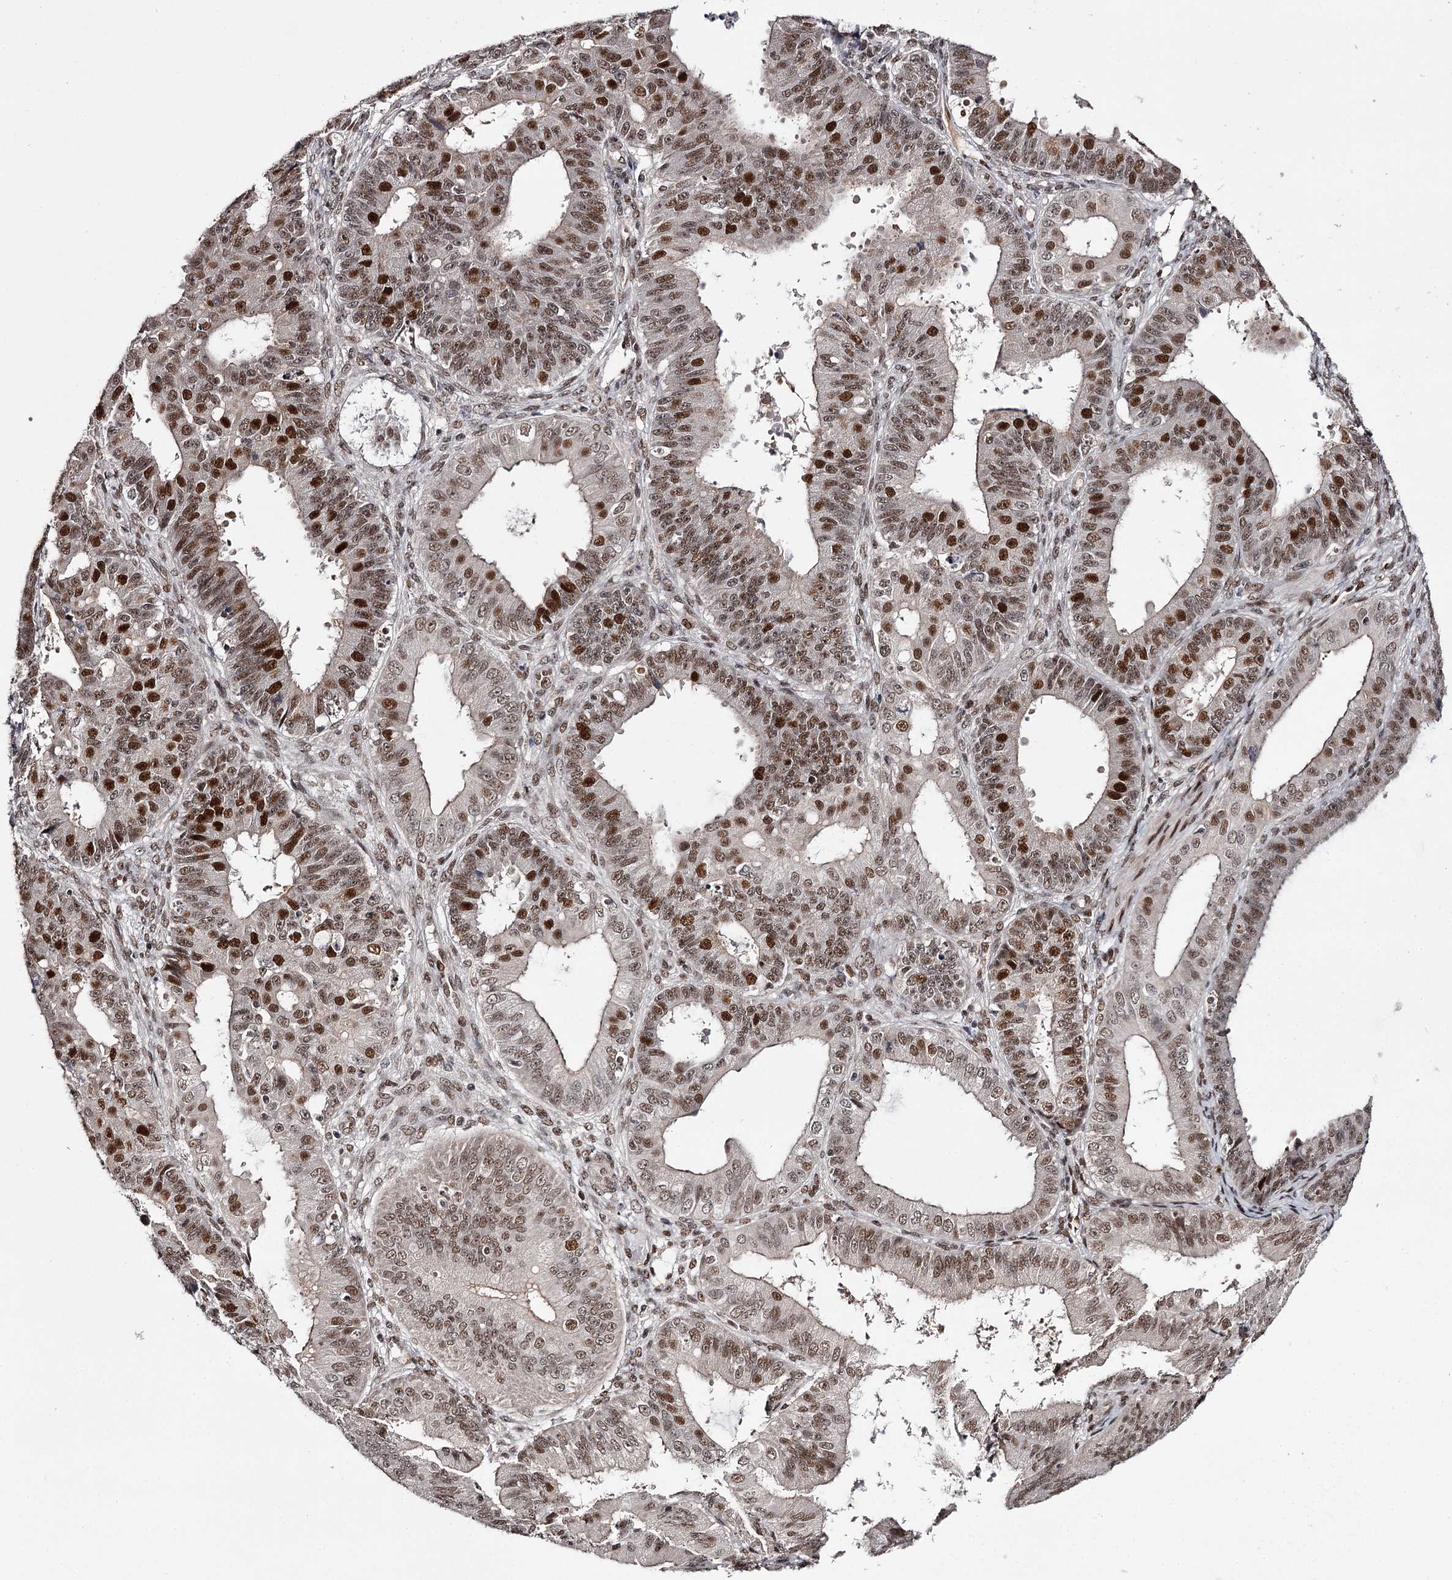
{"staining": {"intensity": "strong", "quantity": ">75%", "location": "nuclear"}, "tissue": "ovarian cancer", "cell_type": "Tumor cells", "image_type": "cancer", "snomed": [{"axis": "morphology", "description": "Carcinoma, endometroid"}, {"axis": "topography", "description": "Appendix"}, {"axis": "topography", "description": "Ovary"}], "caption": "Ovarian endometroid carcinoma stained with a brown dye demonstrates strong nuclear positive staining in about >75% of tumor cells.", "gene": "TTC33", "patient": {"sex": "female", "age": 42}}